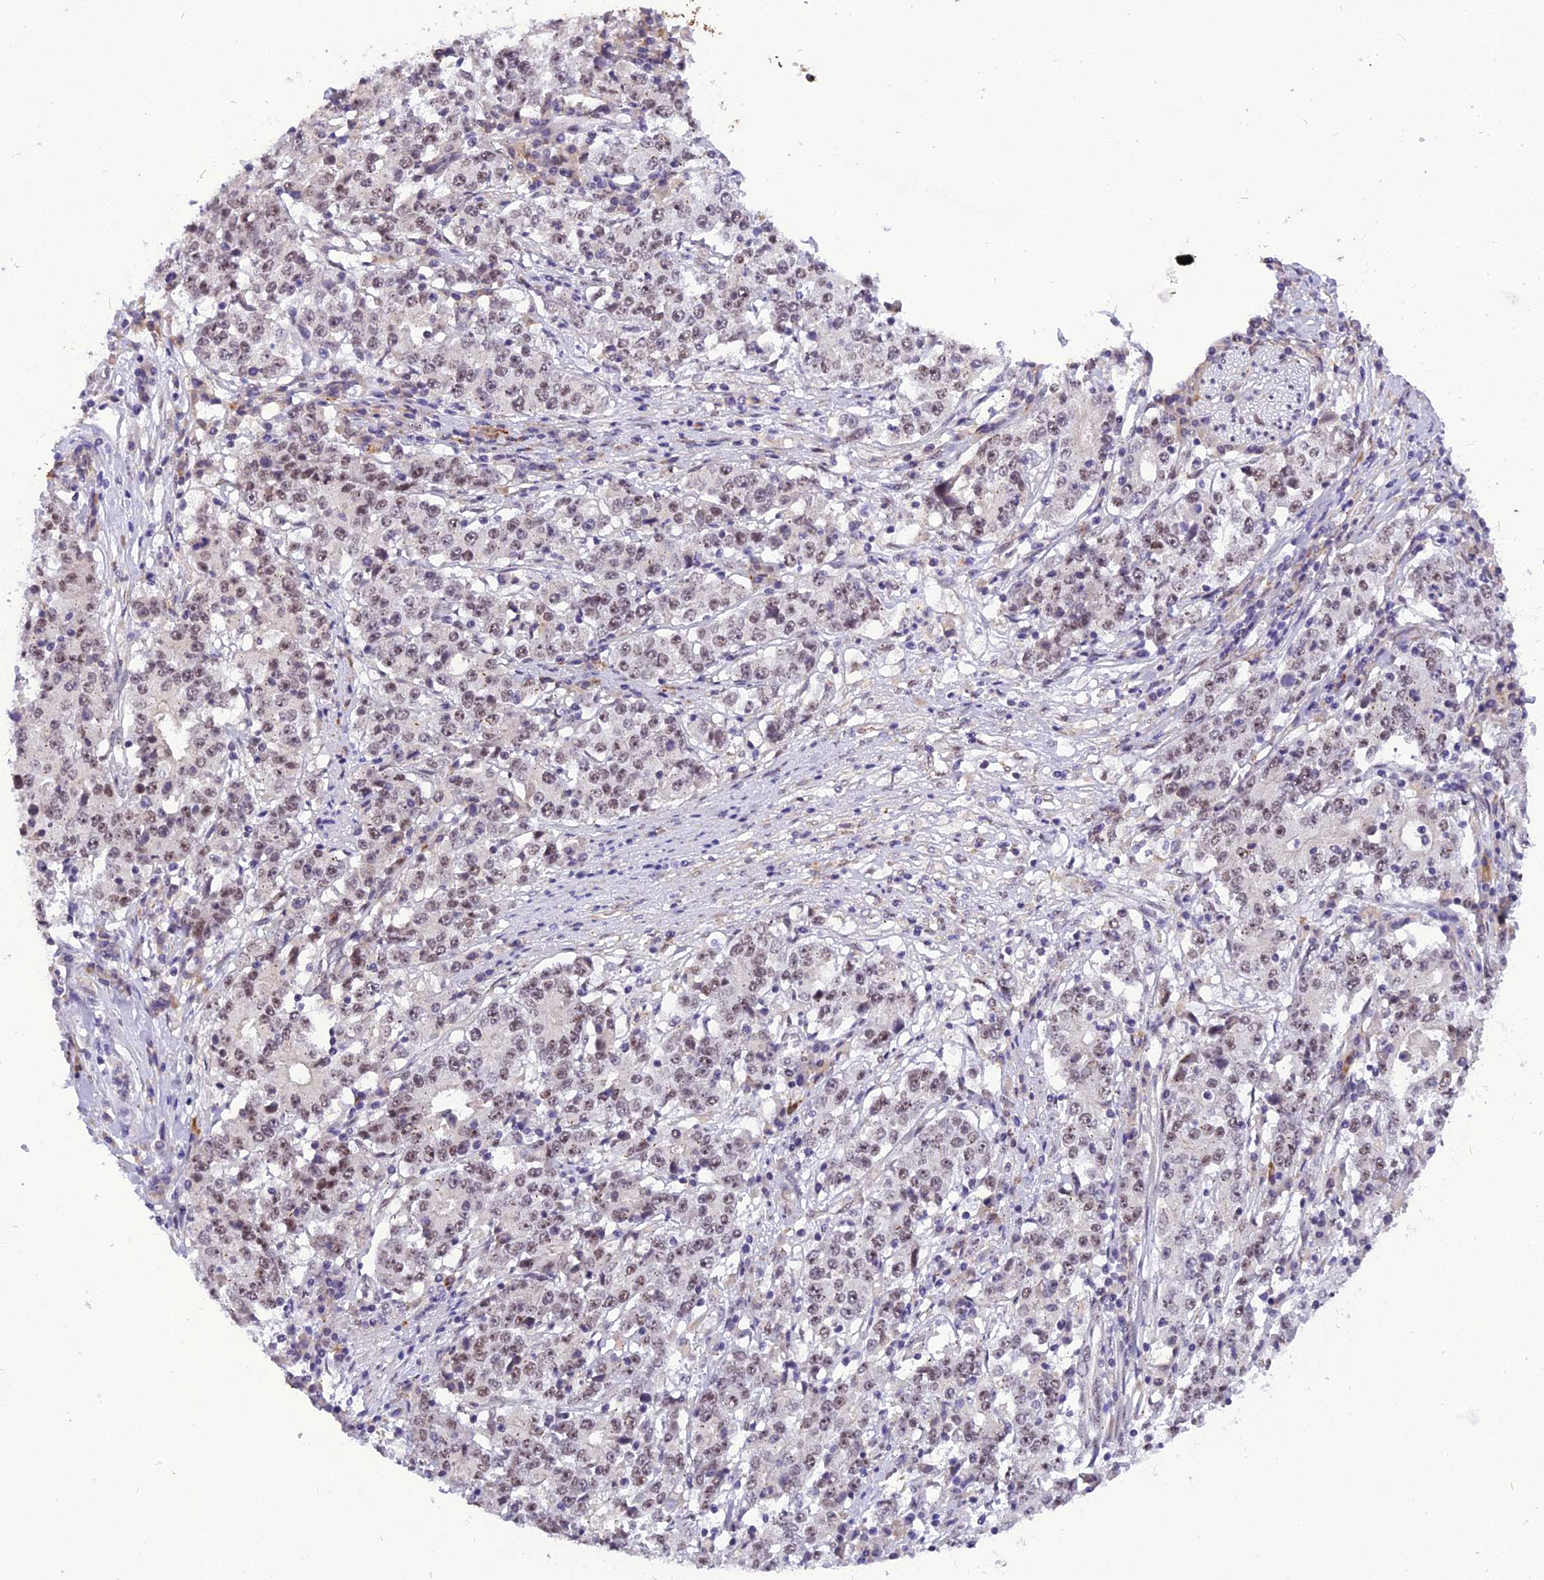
{"staining": {"intensity": "weak", "quantity": "25%-75%", "location": "nuclear"}, "tissue": "stomach cancer", "cell_type": "Tumor cells", "image_type": "cancer", "snomed": [{"axis": "morphology", "description": "Adenocarcinoma, NOS"}, {"axis": "topography", "description": "Stomach"}], "caption": "Protein expression analysis of human adenocarcinoma (stomach) reveals weak nuclear staining in about 25%-75% of tumor cells.", "gene": "IRF2BP1", "patient": {"sex": "male", "age": 59}}